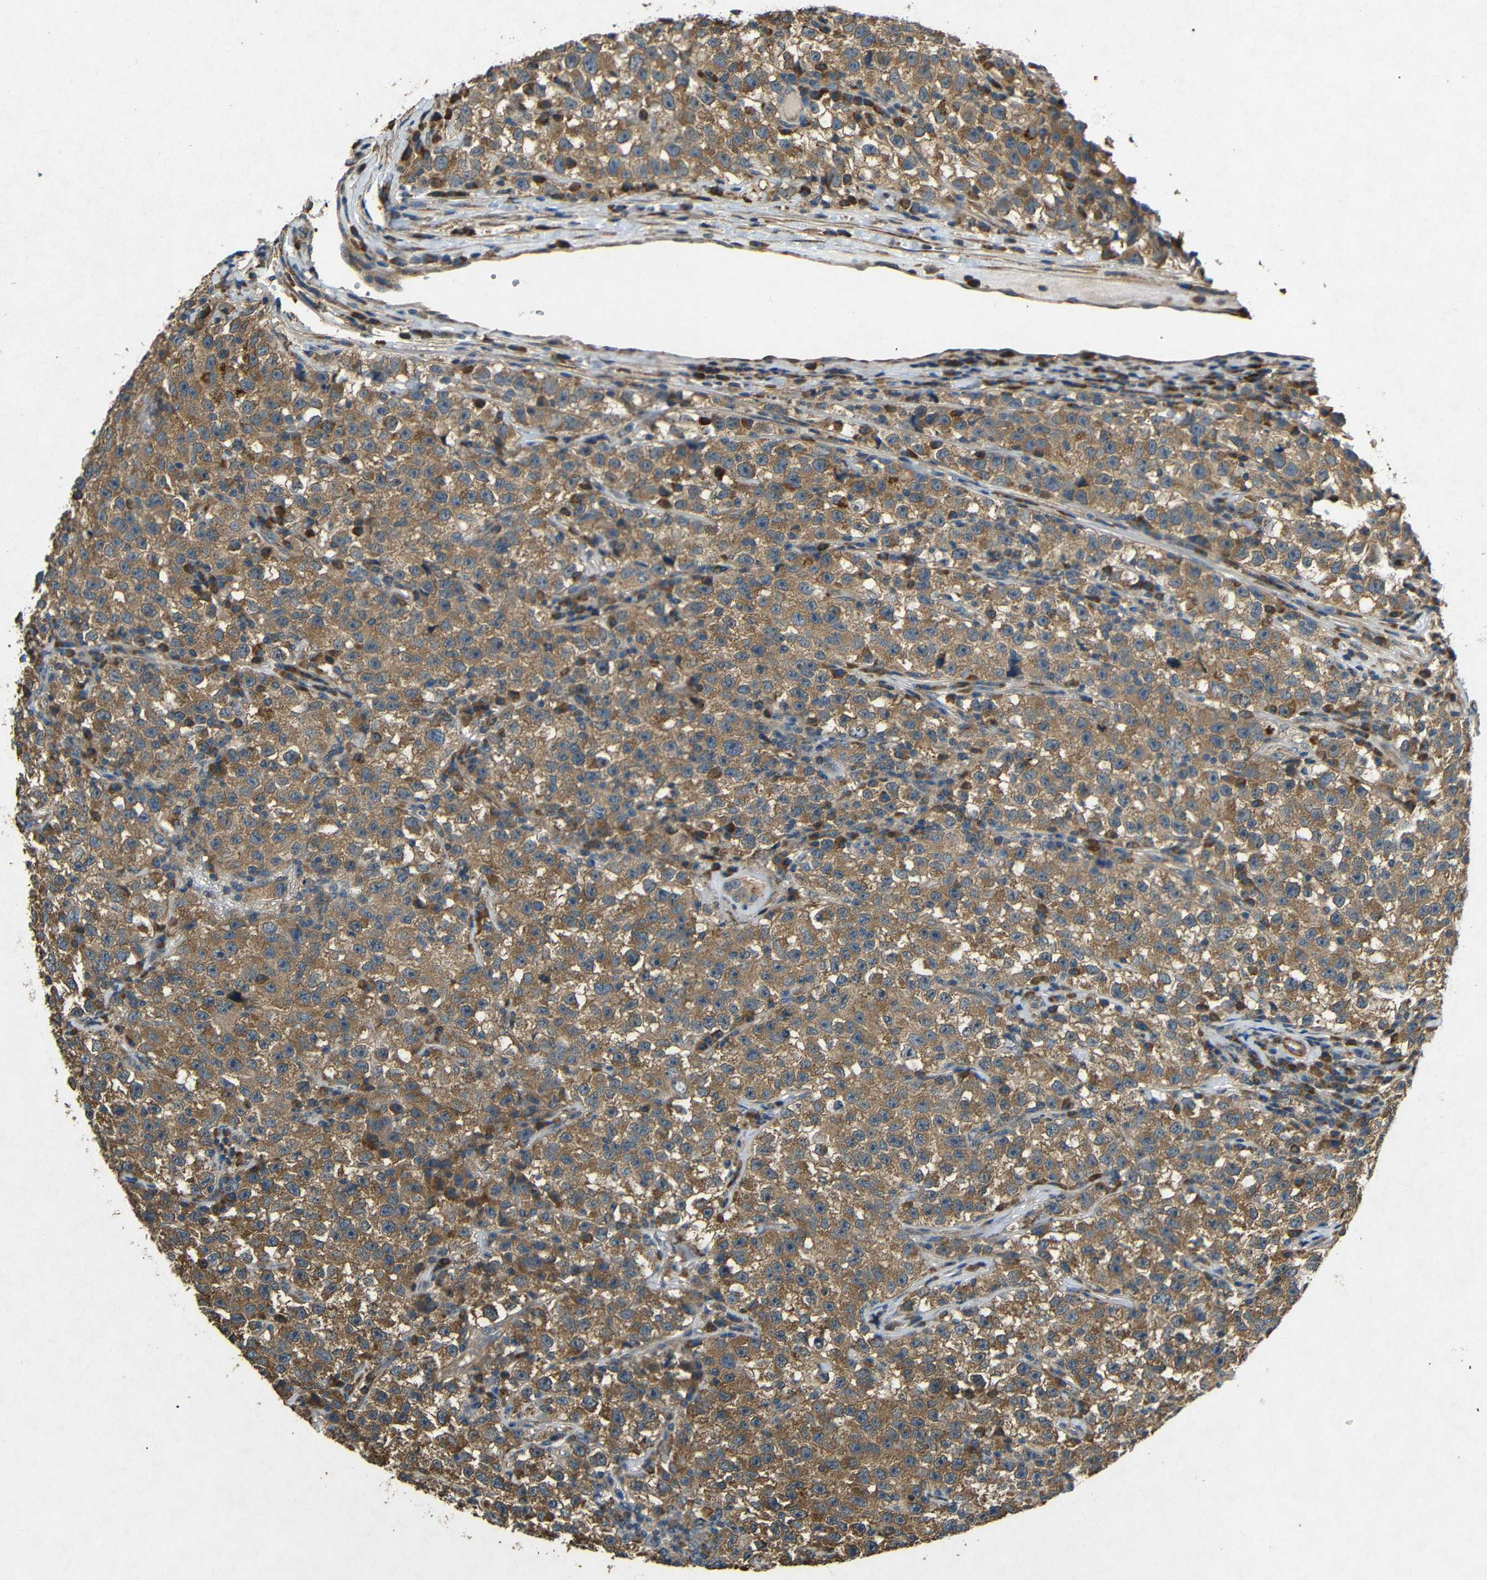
{"staining": {"intensity": "strong", "quantity": ">75%", "location": "cytoplasmic/membranous"}, "tissue": "testis cancer", "cell_type": "Tumor cells", "image_type": "cancer", "snomed": [{"axis": "morphology", "description": "Seminoma, NOS"}, {"axis": "topography", "description": "Testis"}], "caption": "Brown immunohistochemical staining in human seminoma (testis) reveals strong cytoplasmic/membranous expression in approximately >75% of tumor cells.", "gene": "BNIP3", "patient": {"sex": "male", "age": 22}}